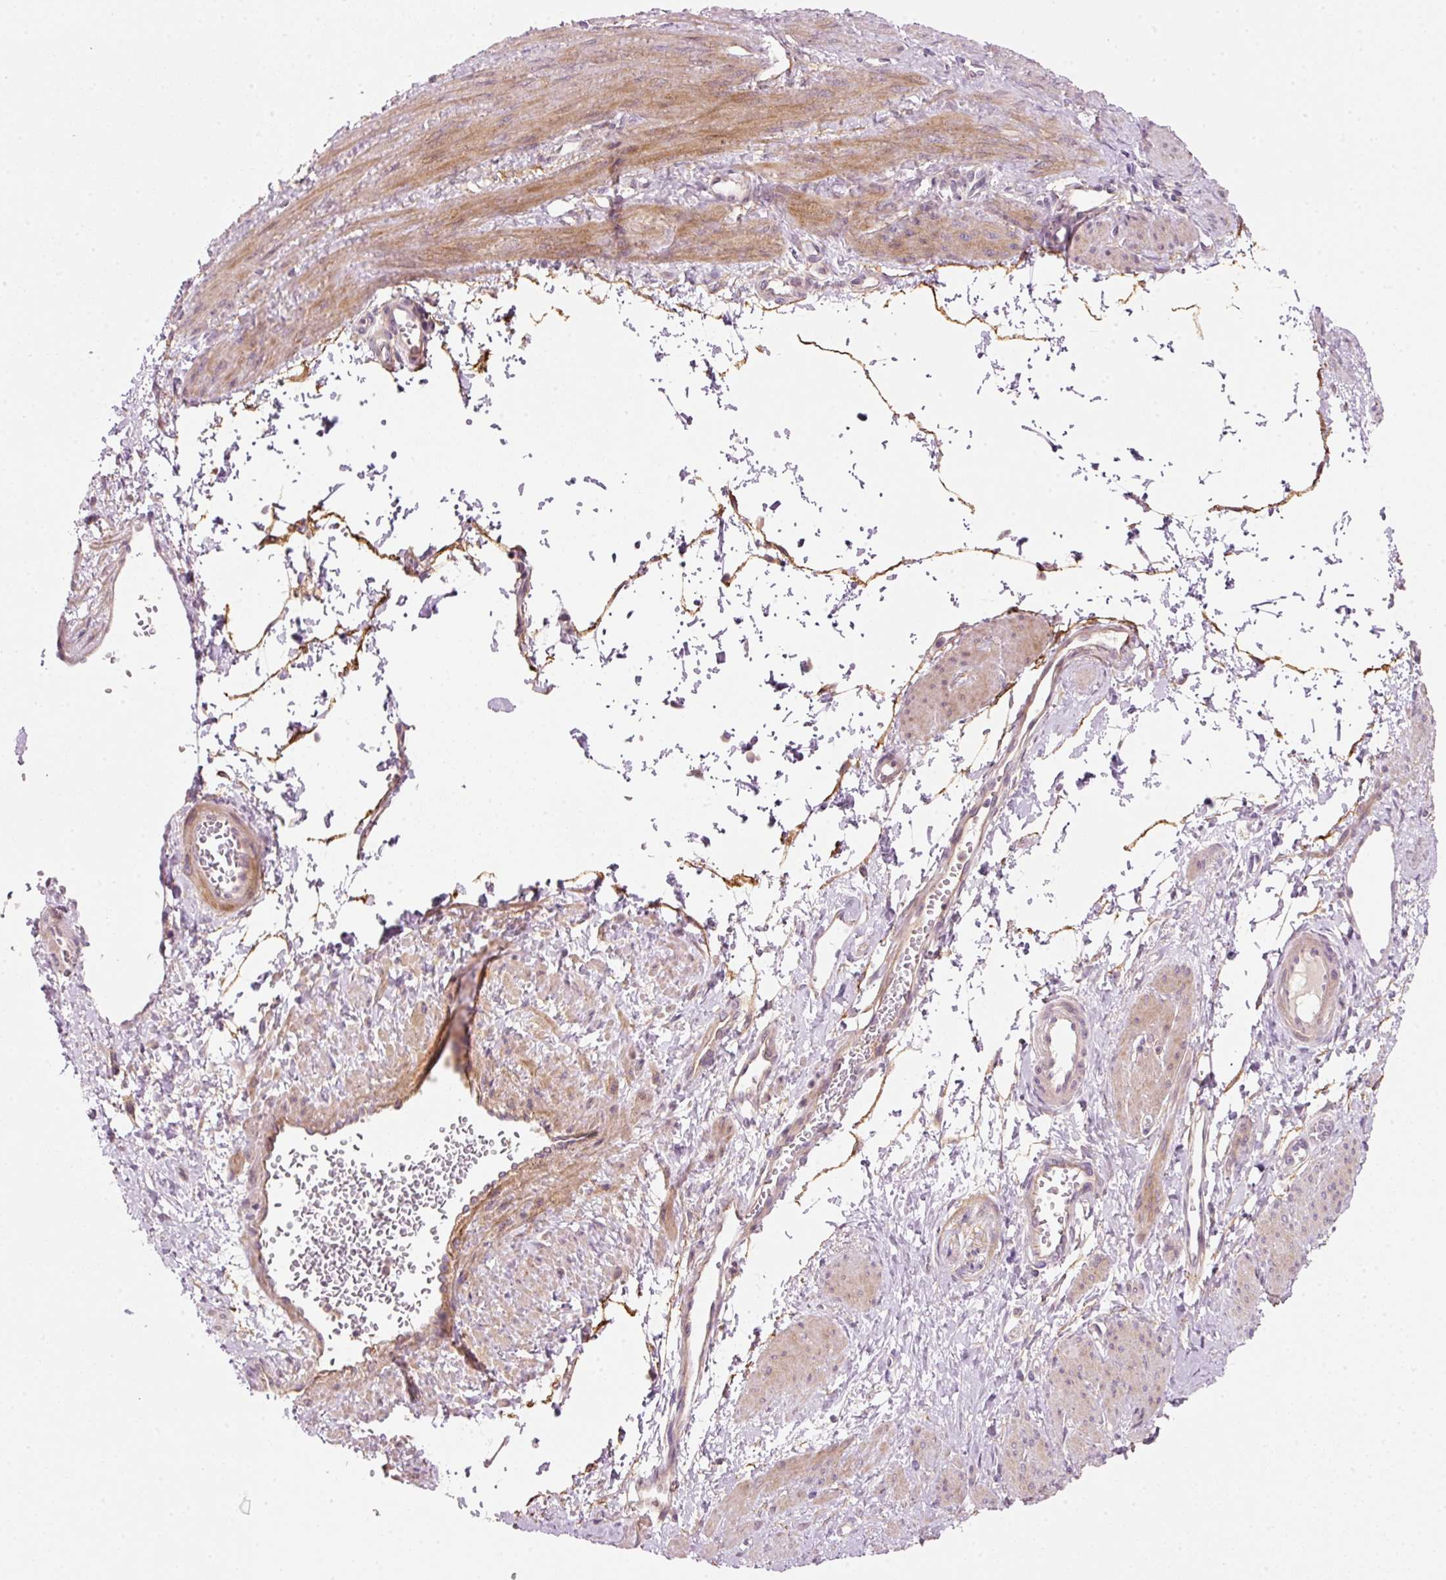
{"staining": {"intensity": "moderate", "quantity": "25%-75%", "location": "cytoplasmic/membranous"}, "tissue": "smooth muscle", "cell_type": "Smooth muscle cells", "image_type": "normal", "snomed": [{"axis": "morphology", "description": "Normal tissue, NOS"}, {"axis": "topography", "description": "Smooth muscle"}, {"axis": "topography", "description": "Uterus"}], "caption": "Benign smooth muscle displays moderate cytoplasmic/membranous staining in about 25%-75% of smooth muscle cells, visualized by immunohistochemistry.", "gene": "TIRAP", "patient": {"sex": "female", "age": 39}}